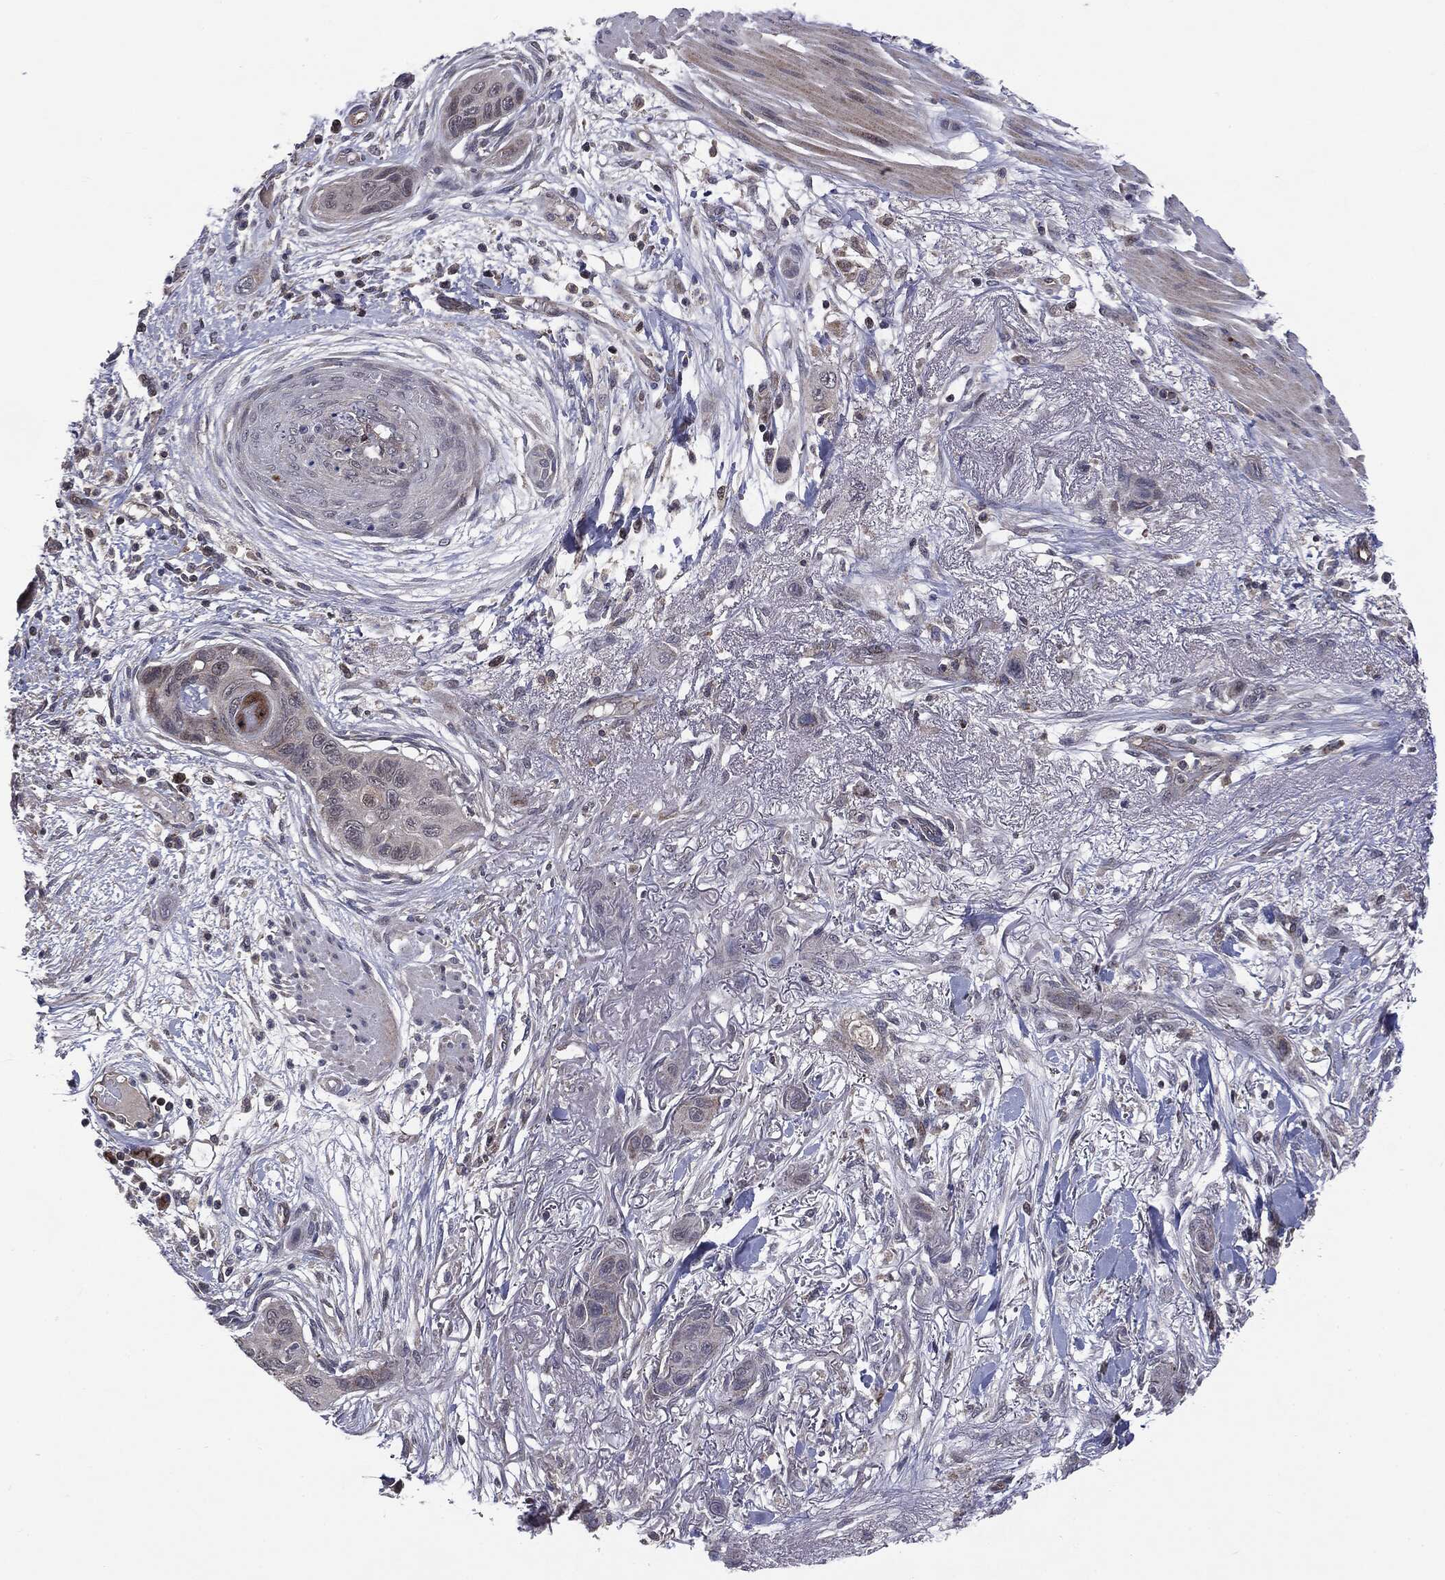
{"staining": {"intensity": "negative", "quantity": "none", "location": "none"}, "tissue": "skin cancer", "cell_type": "Tumor cells", "image_type": "cancer", "snomed": [{"axis": "morphology", "description": "Squamous cell carcinoma, NOS"}, {"axis": "topography", "description": "Skin"}], "caption": "The immunohistochemistry photomicrograph has no significant staining in tumor cells of skin cancer (squamous cell carcinoma) tissue.", "gene": "PTPA", "patient": {"sex": "male", "age": 79}}